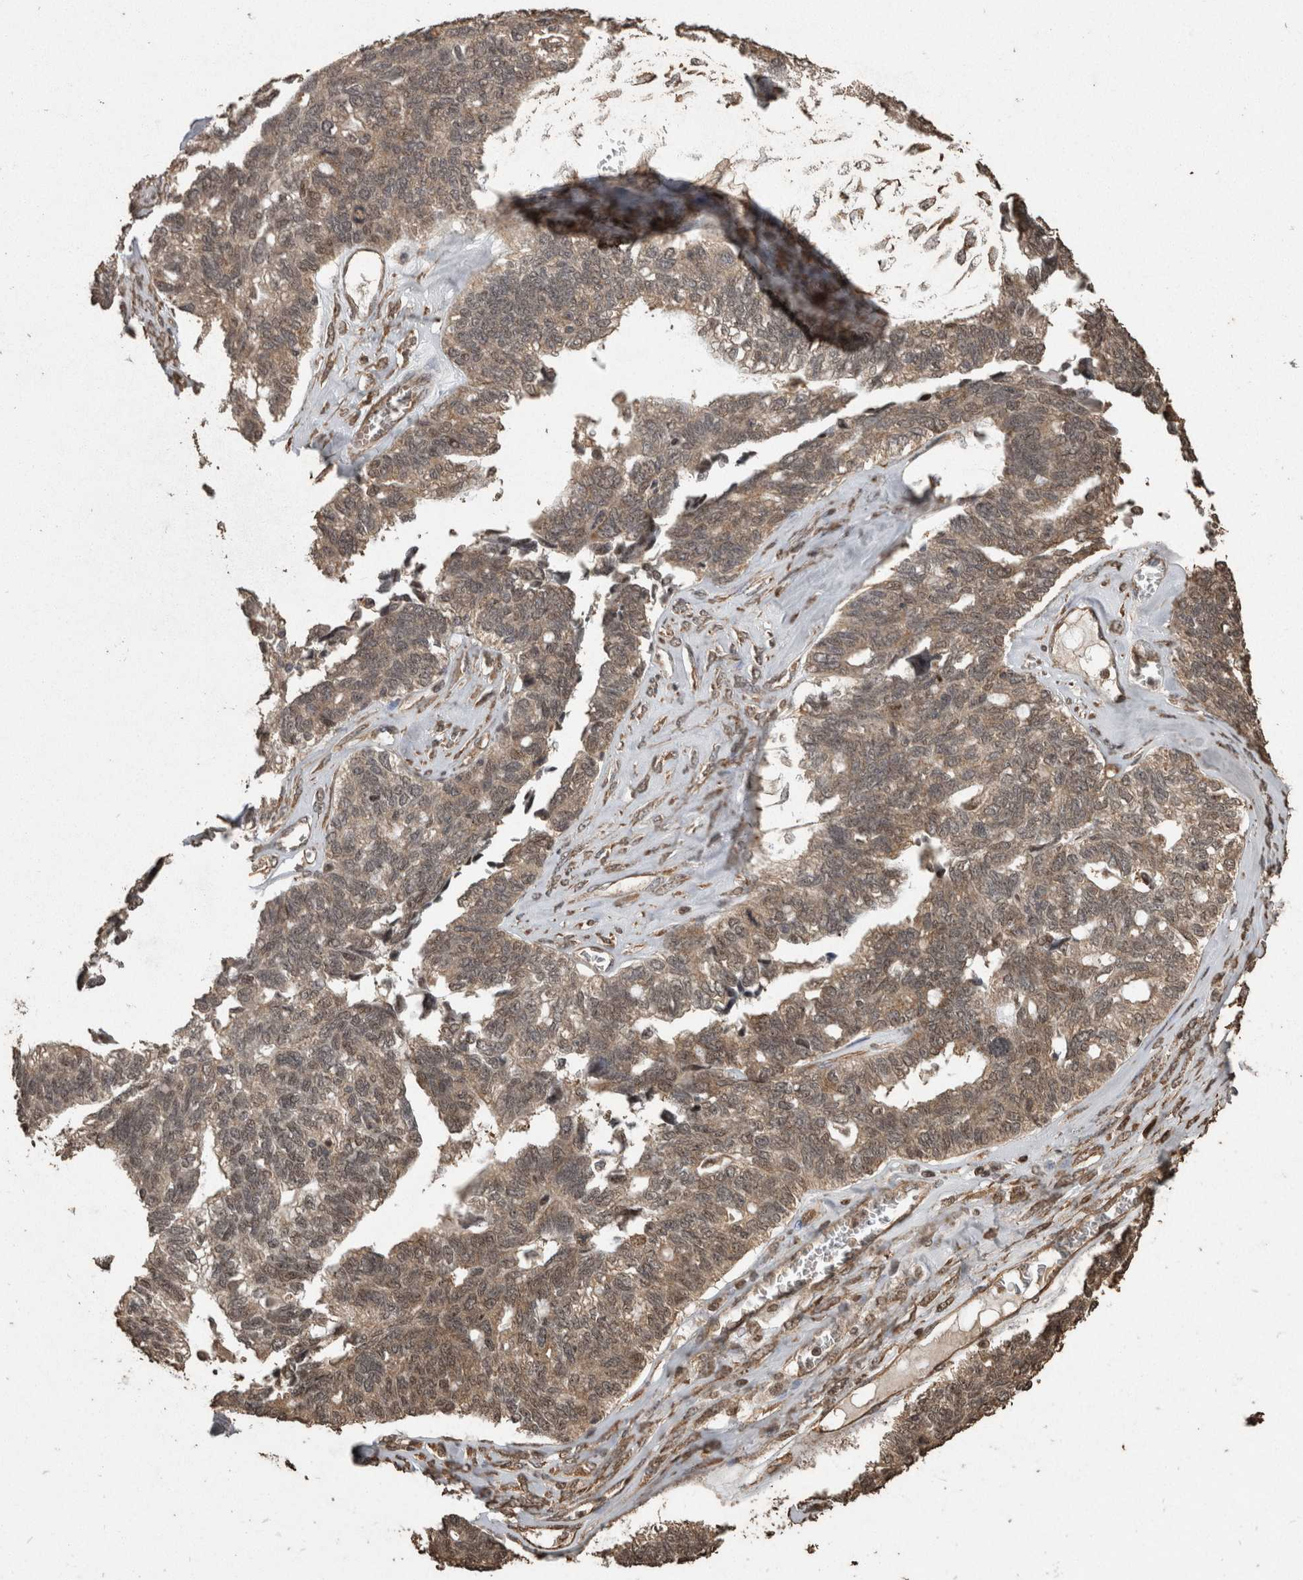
{"staining": {"intensity": "moderate", "quantity": ">75%", "location": "cytoplasmic/membranous"}, "tissue": "ovarian cancer", "cell_type": "Tumor cells", "image_type": "cancer", "snomed": [{"axis": "morphology", "description": "Cystadenocarcinoma, serous, NOS"}, {"axis": "topography", "description": "Ovary"}], "caption": "Moderate cytoplasmic/membranous positivity is seen in about >75% of tumor cells in ovarian cancer (serous cystadenocarcinoma). (DAB (3,3'-diaminobenzidine) IHC with brightfield microscopy, high magnification).", "gene": "PINK1", "patient": {"sex": "female", "age": 79}}